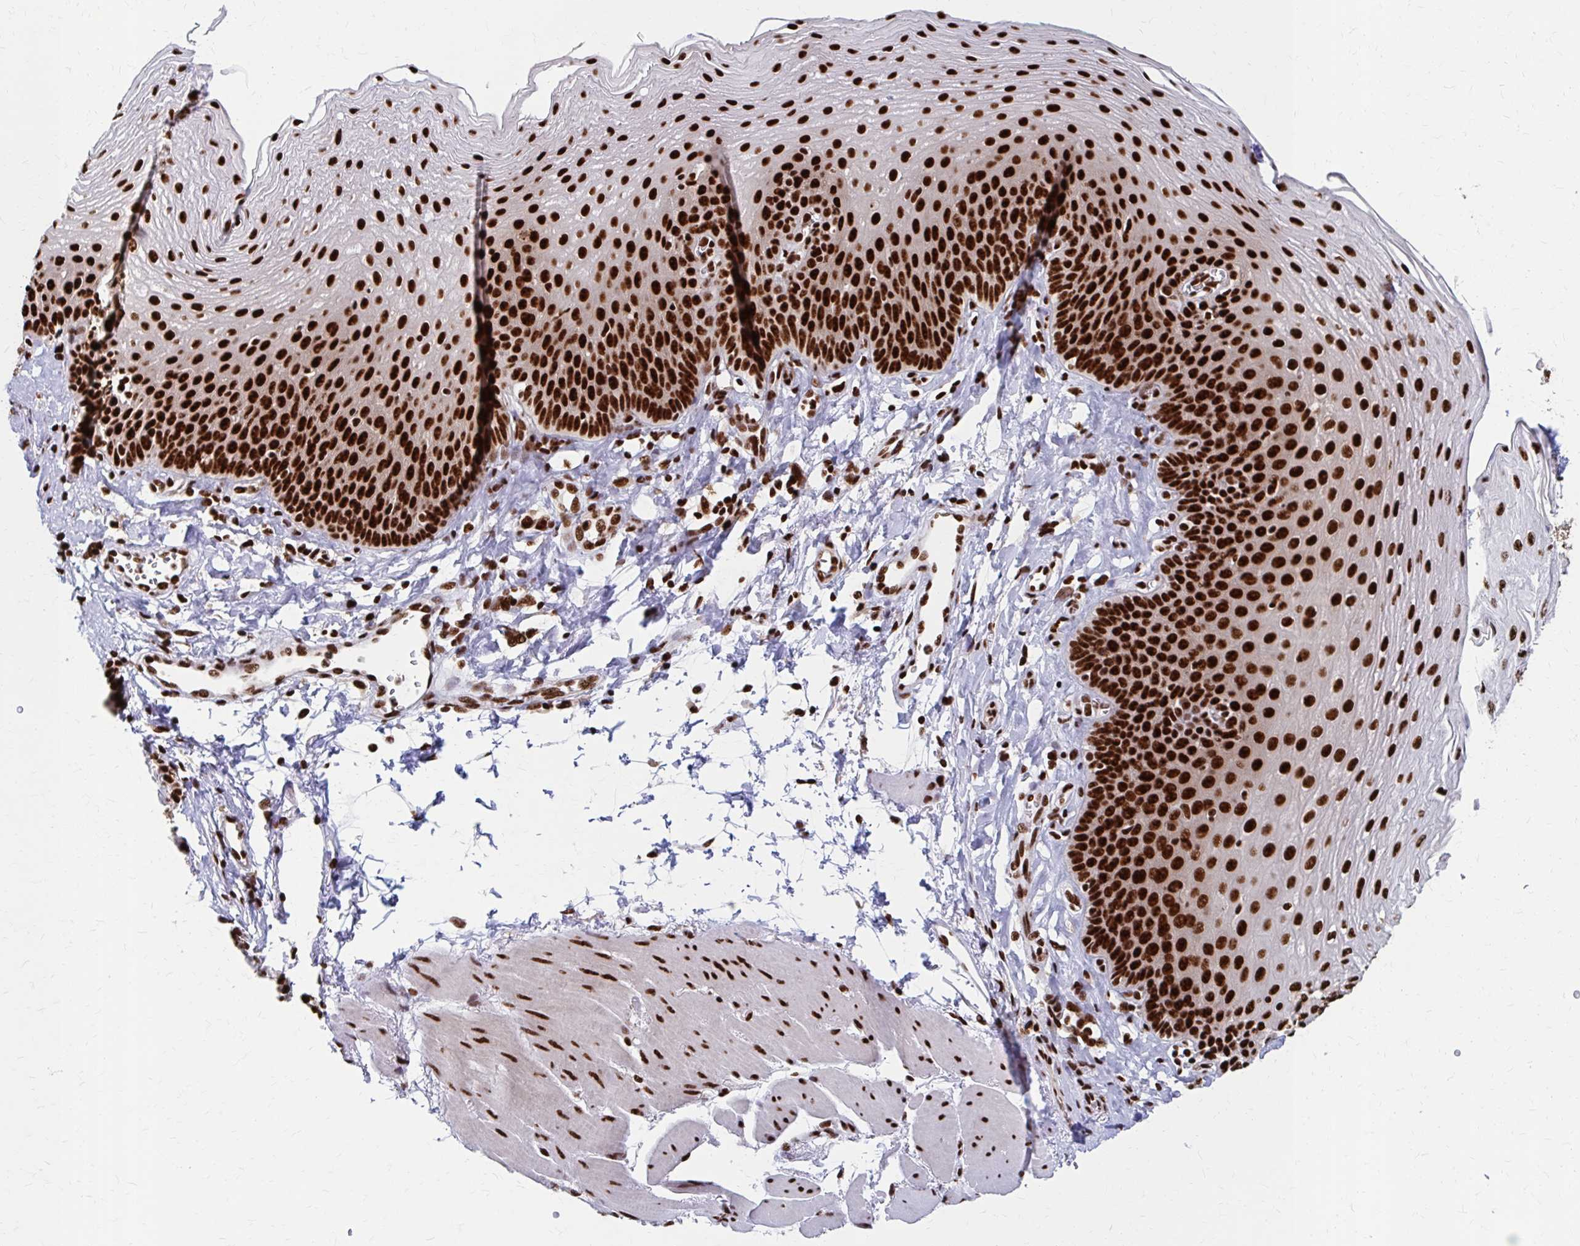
{"staining": {"intensity": "strong", "quantity": ">75%", "location": "nuclear"}, "tissue": "esophagus", "cell_type": "Squamous epithelial cells", "image_type": "normal", "snomed": [{"axis": "morphology", "description": "Normal tissue, NOS"}, {"axis": "topography", "description": "Esophagus"}], "caption": "Immunohistochemical staining of unremarkable esophagus reveals high levels of strong nuclear staining in about >75% of squamous epithelial cells. (DAB IHC, brown staining for protein, blue staining for nuclei).", "gene": "CNKSR3", "patient": {"sex": "female", "age": 81}}